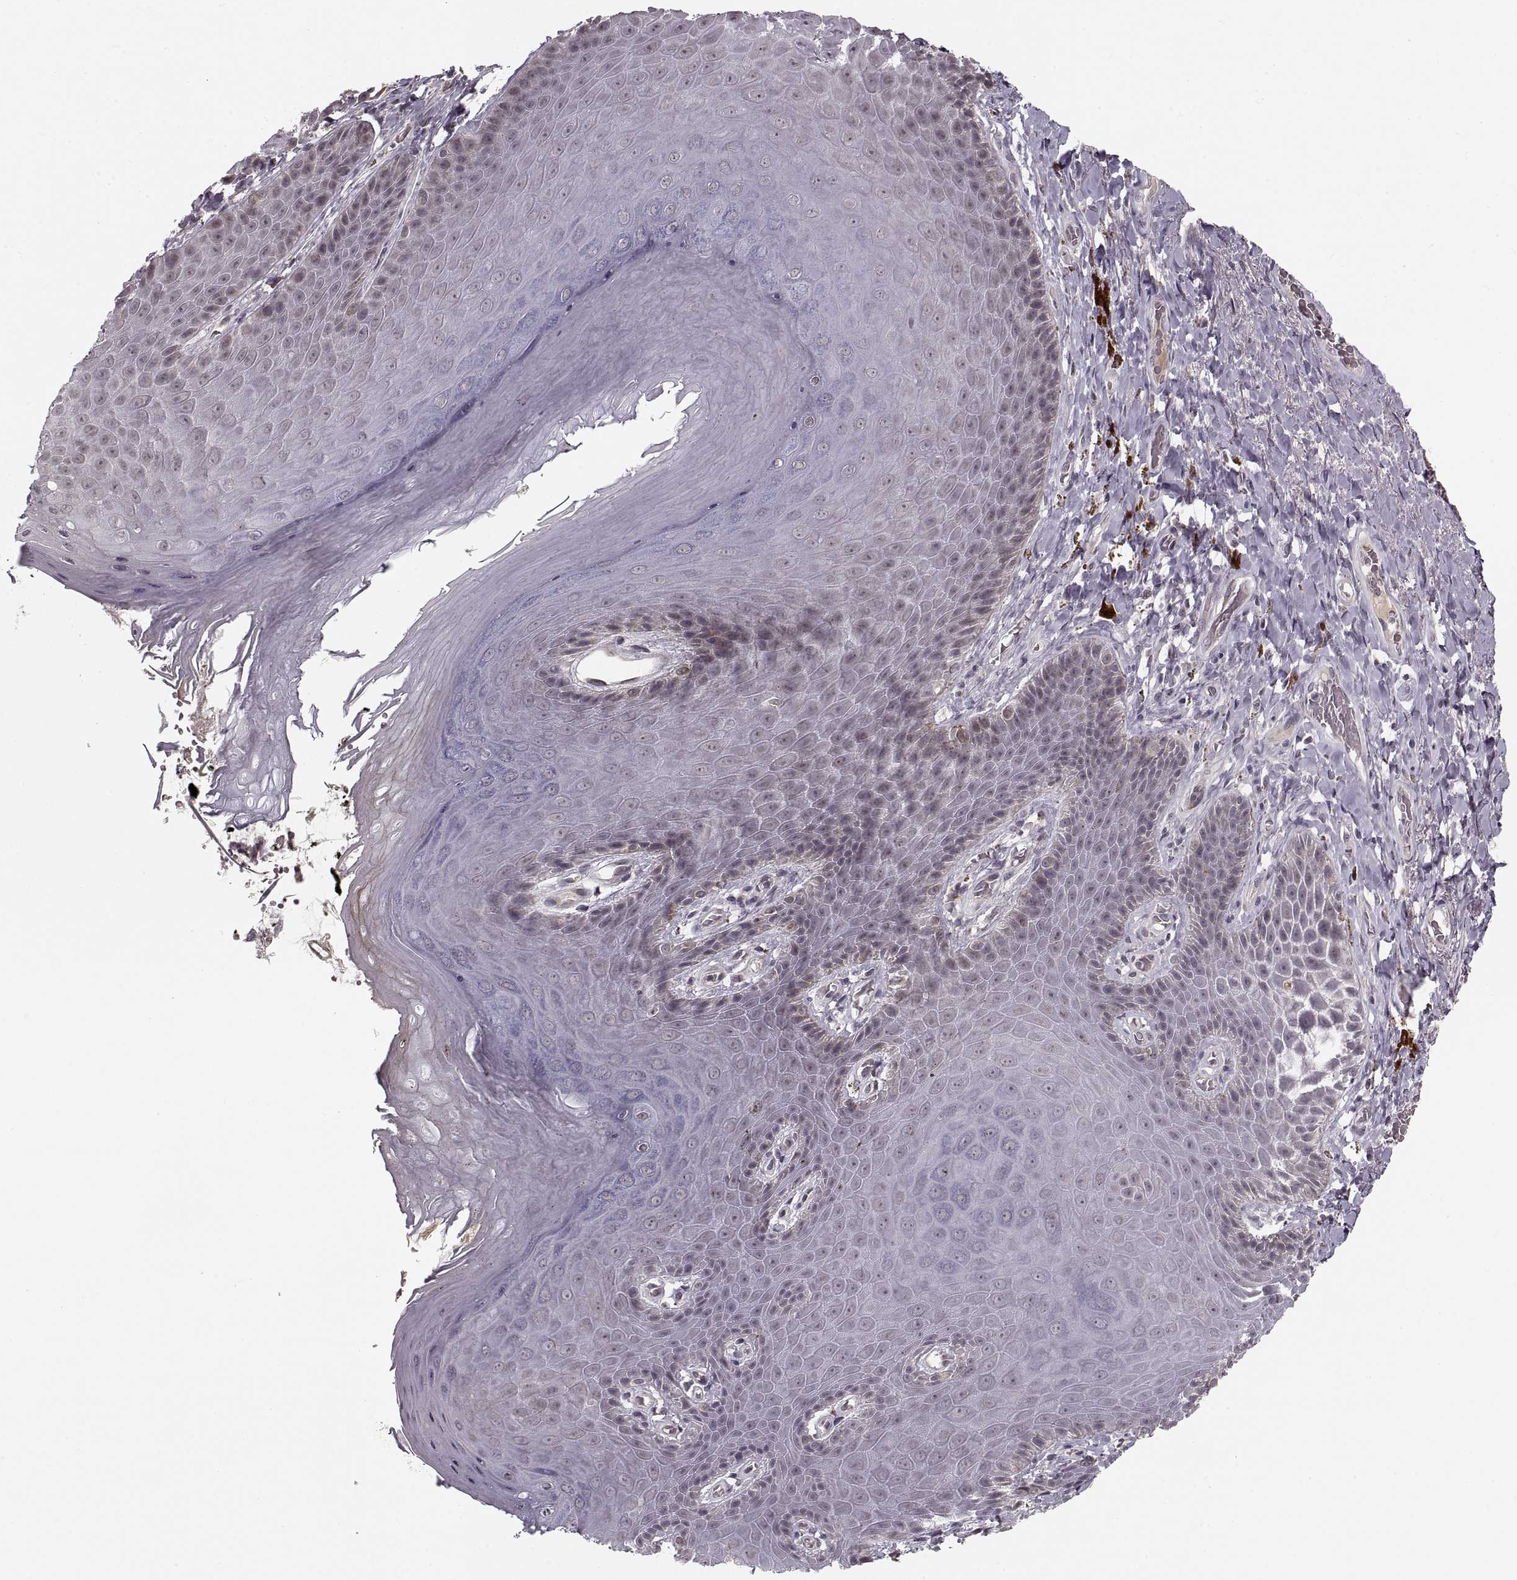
{"staining": {"intensity": "negative", "quantity": "none", "location": "none"}, "tissue": "skin", "cell_type": "Epidermal cells", "image_type": "normal", "snomed": [{"axis": "morphology", "description": "Normal tissue, NOS"}, {"axis": "topography", "description": "Skeletal muscle"}, {"axis": "topography", "description": "Anal"}, {"axis": "topography", "description": "Peripheral nerve tissue"}], "caption": "The image reveals no significant expression in epidermal cells of skin. The staining was performed using DAB (3,3'-diaminobenzidine) to visualize the protein expression in brown, while the nuclei were stained in blue with hematoxylin (Magnification: 20x).", "gene": "ASIC3", "patient": {"sex": "male", "age": 53}}